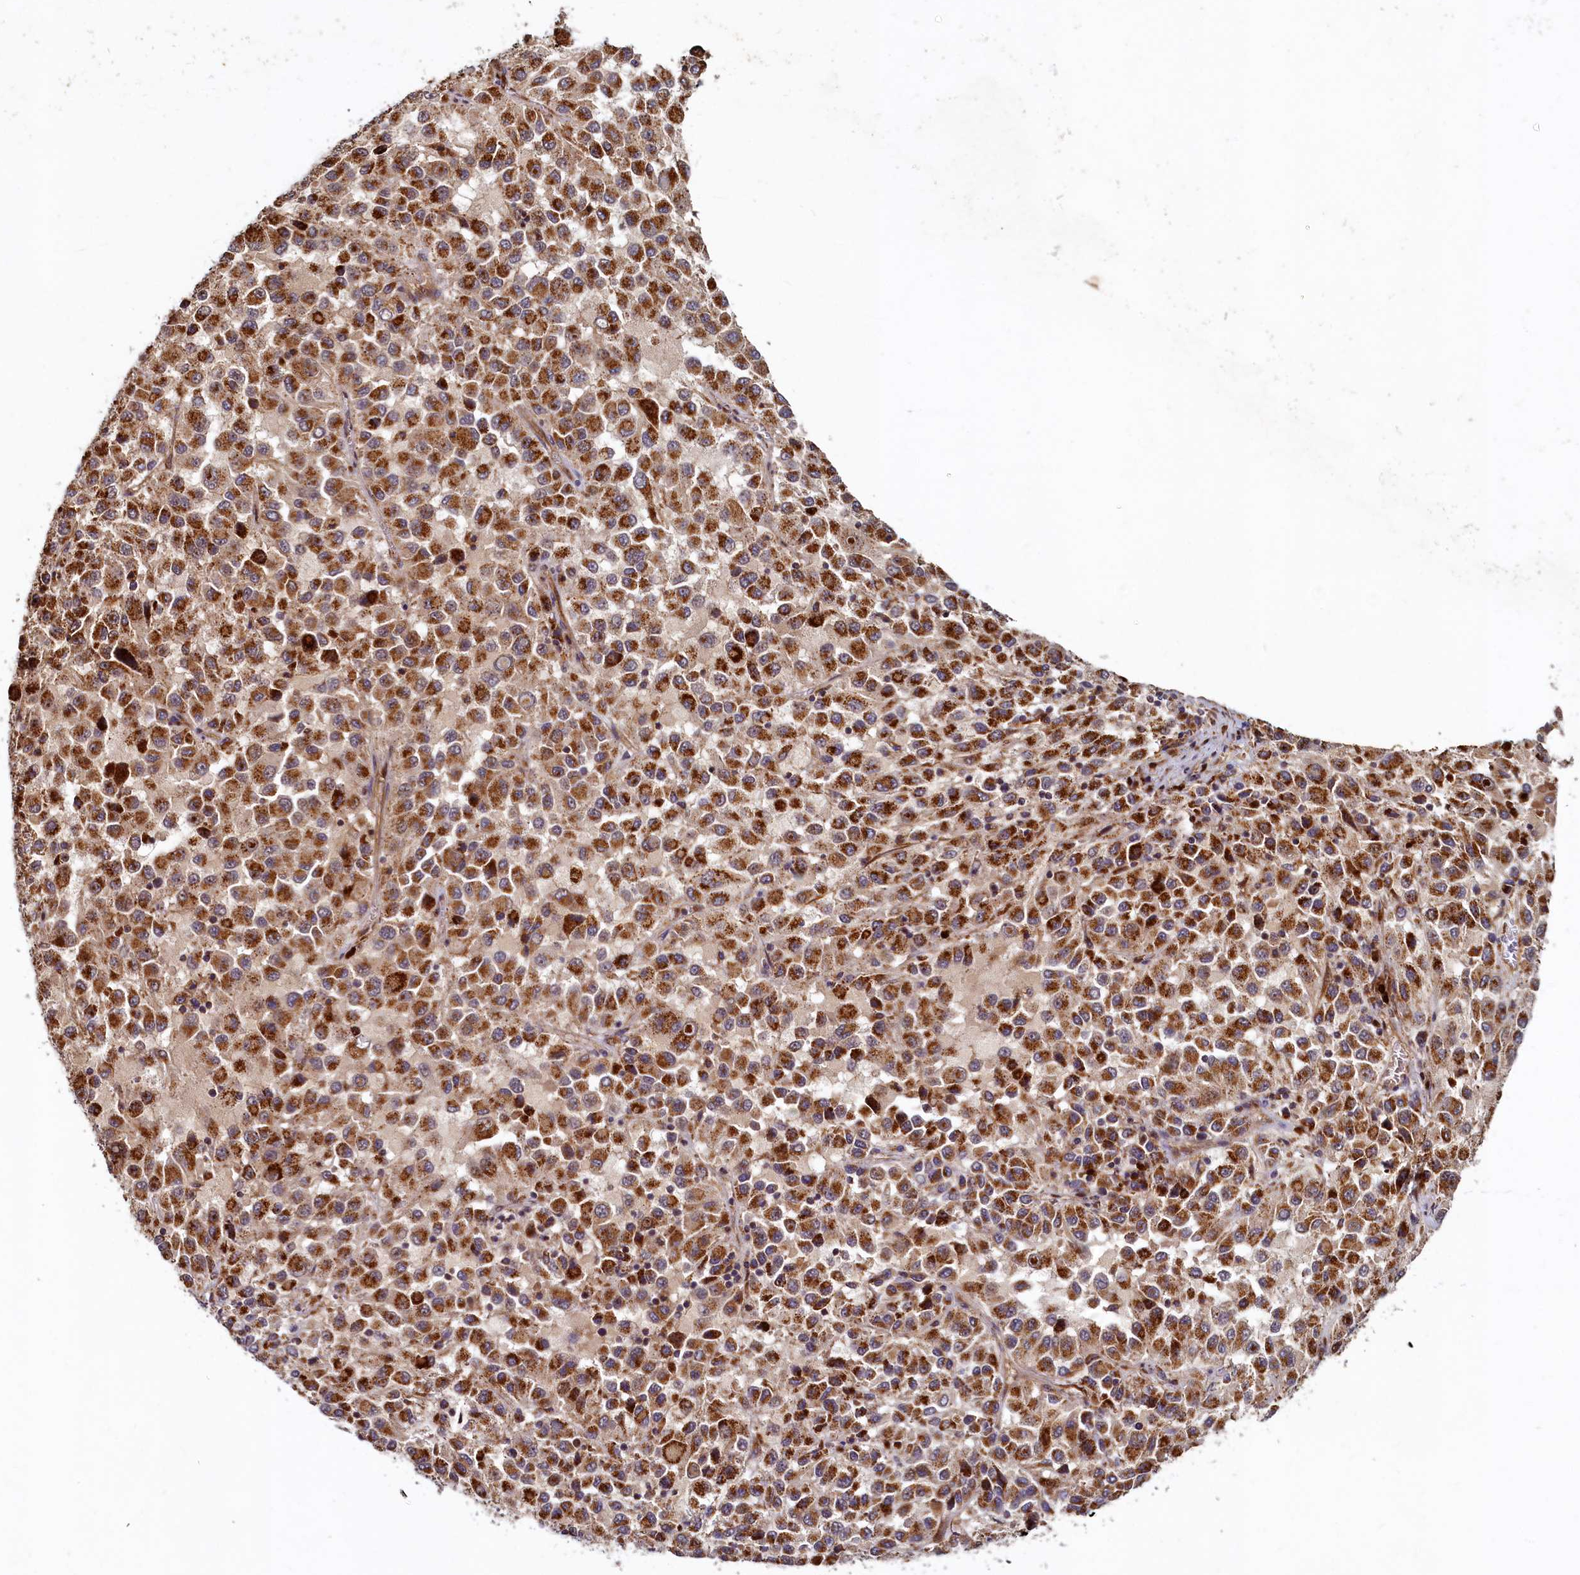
{"staining": {"intensity": "strong", "quantity": ">75%", "location": "cytoplasmic/membranous"}, "tissue": "melanoma", "cell_type": "Tumor cells", "image_type": "cancer", "snomed": [{"axis": "morphology", "description": "Malignant melanoma, Metastatic site"}, {"axis": "topography", "description": "Lung"}], "caption": "A micrograph showing strong cytoplasmic/membranous staining in approximately >75% of tumor cells in melanoma, as visualized by brown immunohistochemical staining.", "gene": "NCKAP5L", "patient": {"sex": "male", "age": 64}}